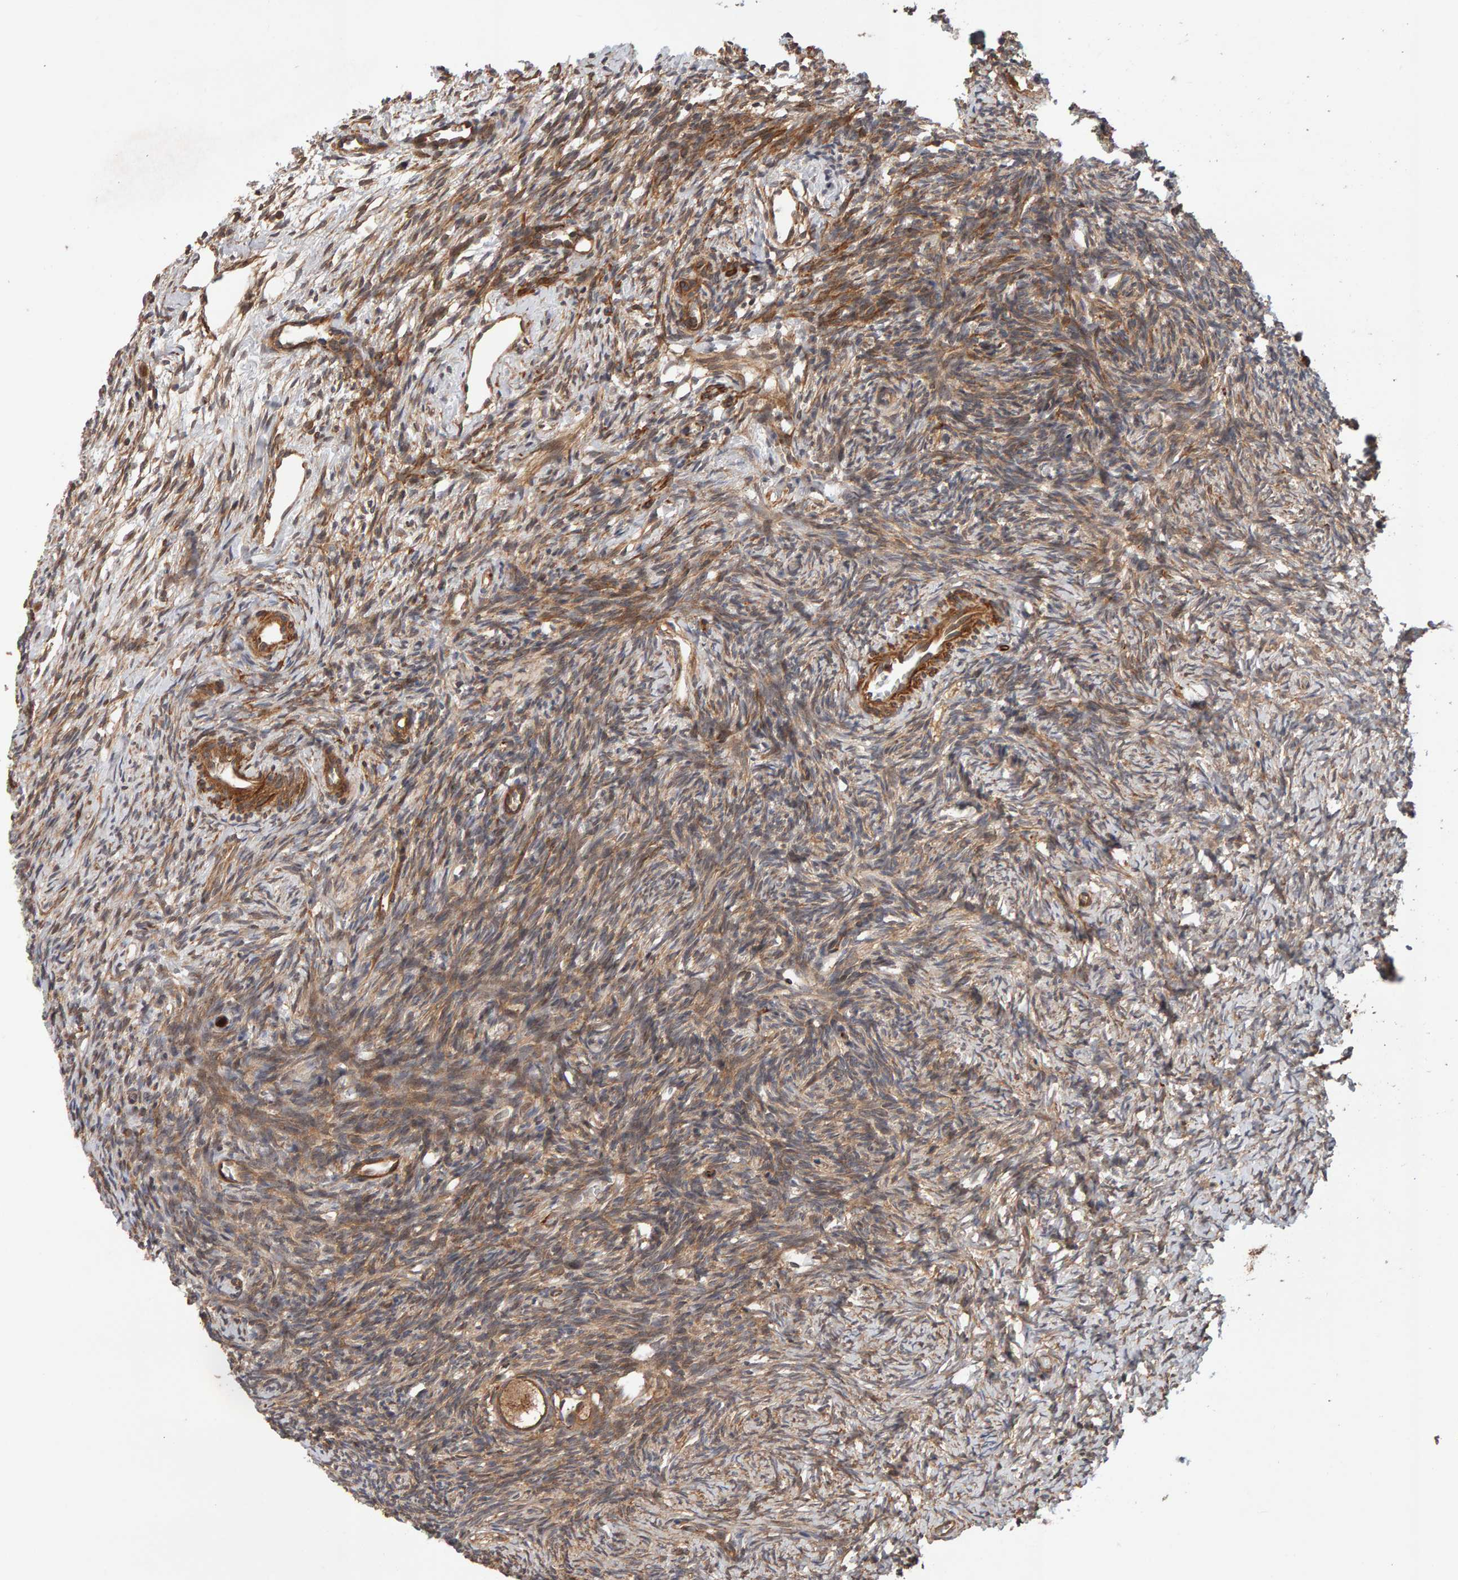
{"staining": {"intensity": "weak", "quantity": ">75%", "location": "cytoplasmic/membranous"}, "tissue": "ovary", "cell_type": "Follicle cells", "image_type": "normal", "snomed": [{"axis": "morphology", "description": "Normal tissue, NOS"}, {"axis": "topography", "description": "Ovary"}], "caption": "A brown stain labels weak cytoplasmic/membranous expression of a protein in follicle cells of normal ovary.", "gene": "SYNRG", "patient": {"sex": "female", "age": 34}}